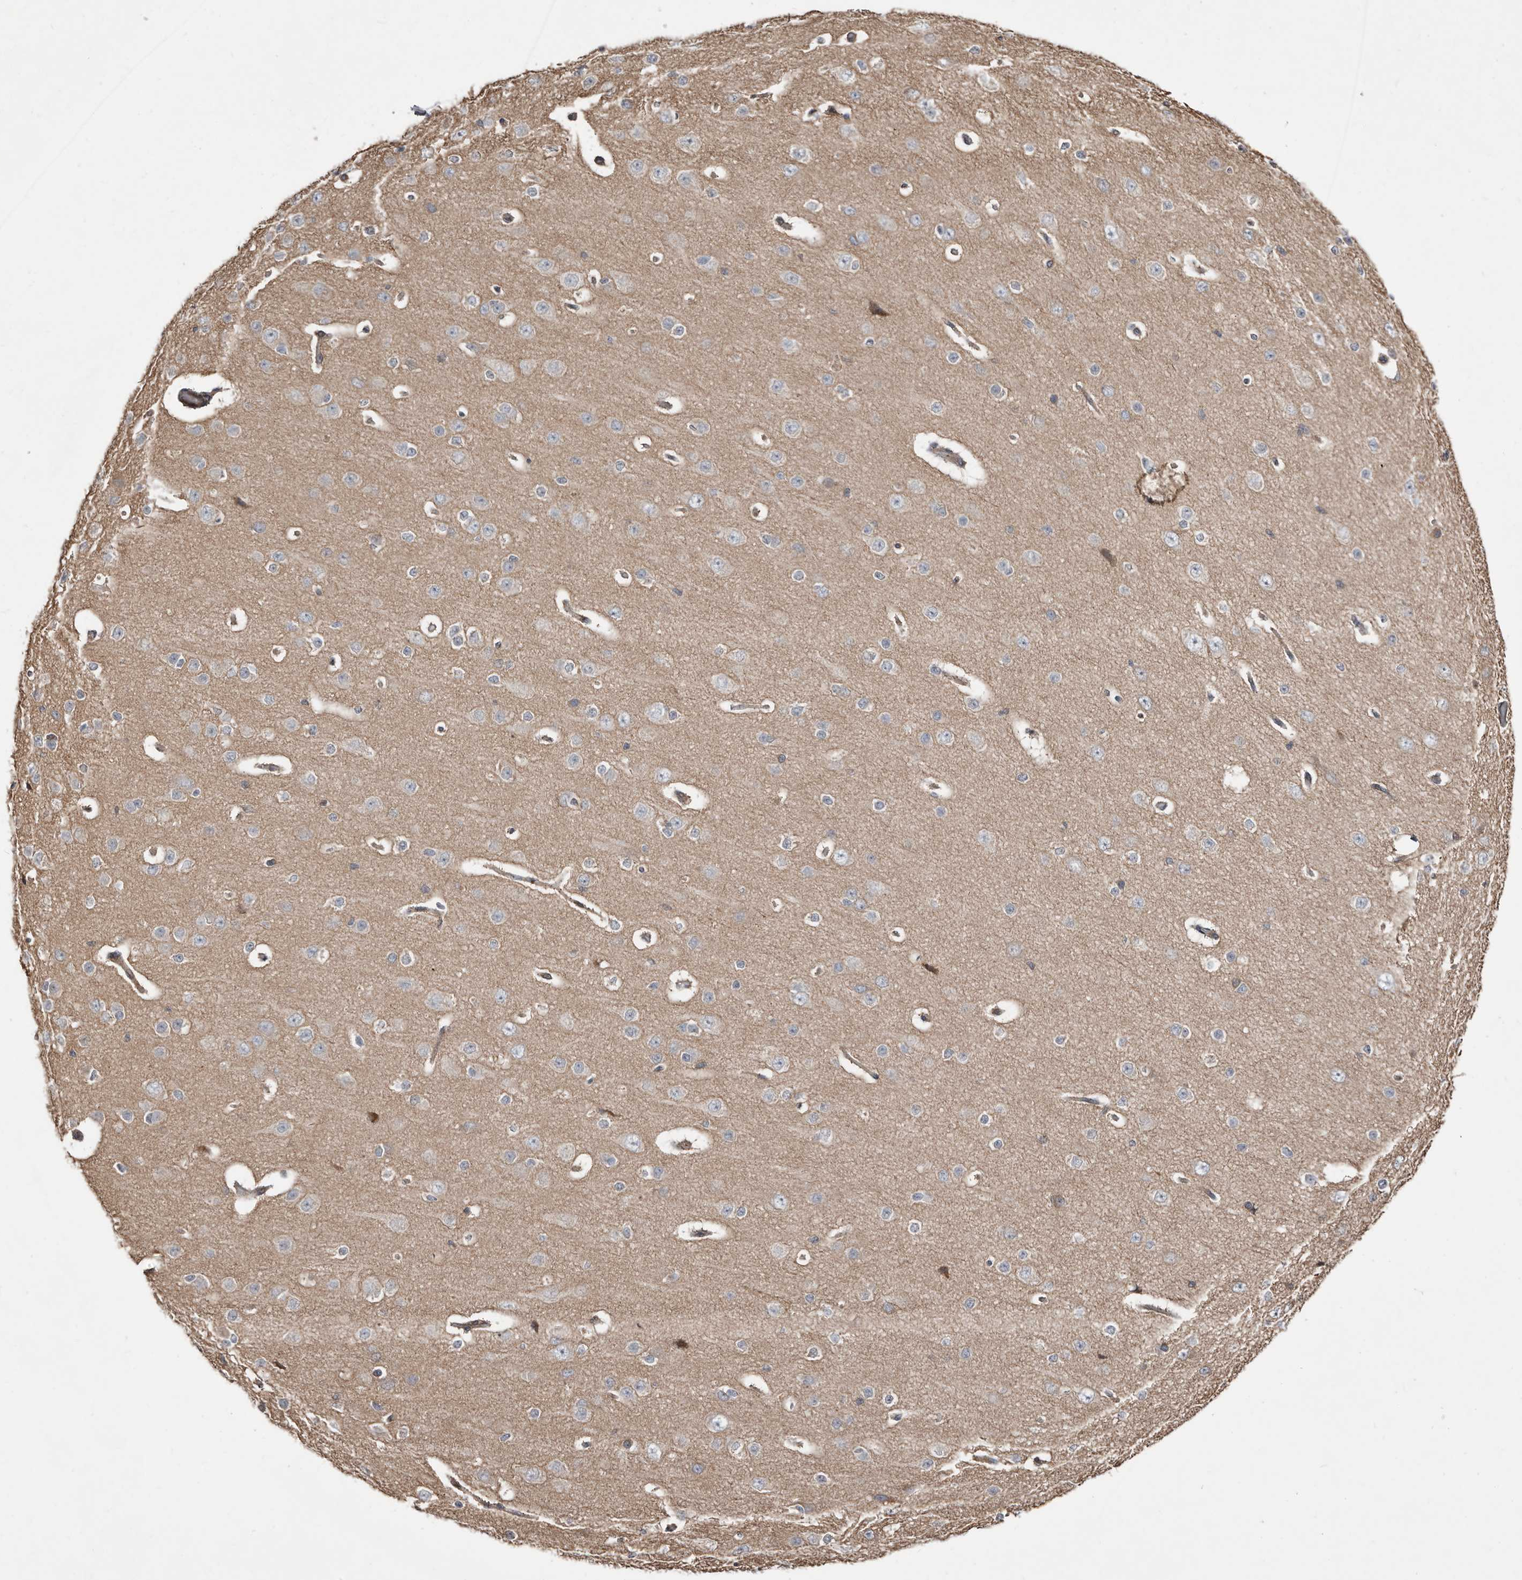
{"staining": {"intensity": "weak", "quantity": "25%-75%", "location": "cytoplasmic/membranous"}, "tissue": "cerebral cortex", "cell_type": "Endothelial cells", "image_type": "normal", "snomed": [{"axis": "morphology", "description": "Normal tissue, NOS"}, {"axis": "morphology", "description": "Developmental malformation"}, {"axis": "topography", "description": "Cerebral cortex"}], "caption": "A micrograph of human cerebral cortex stained for a protein demonstrates weak cytoplasmic/membranous brown staining in endothelial cells. Nuclei are stained in blue.", "gene": "SMYD4", "patient": {"sex": "female", "age": 30}}